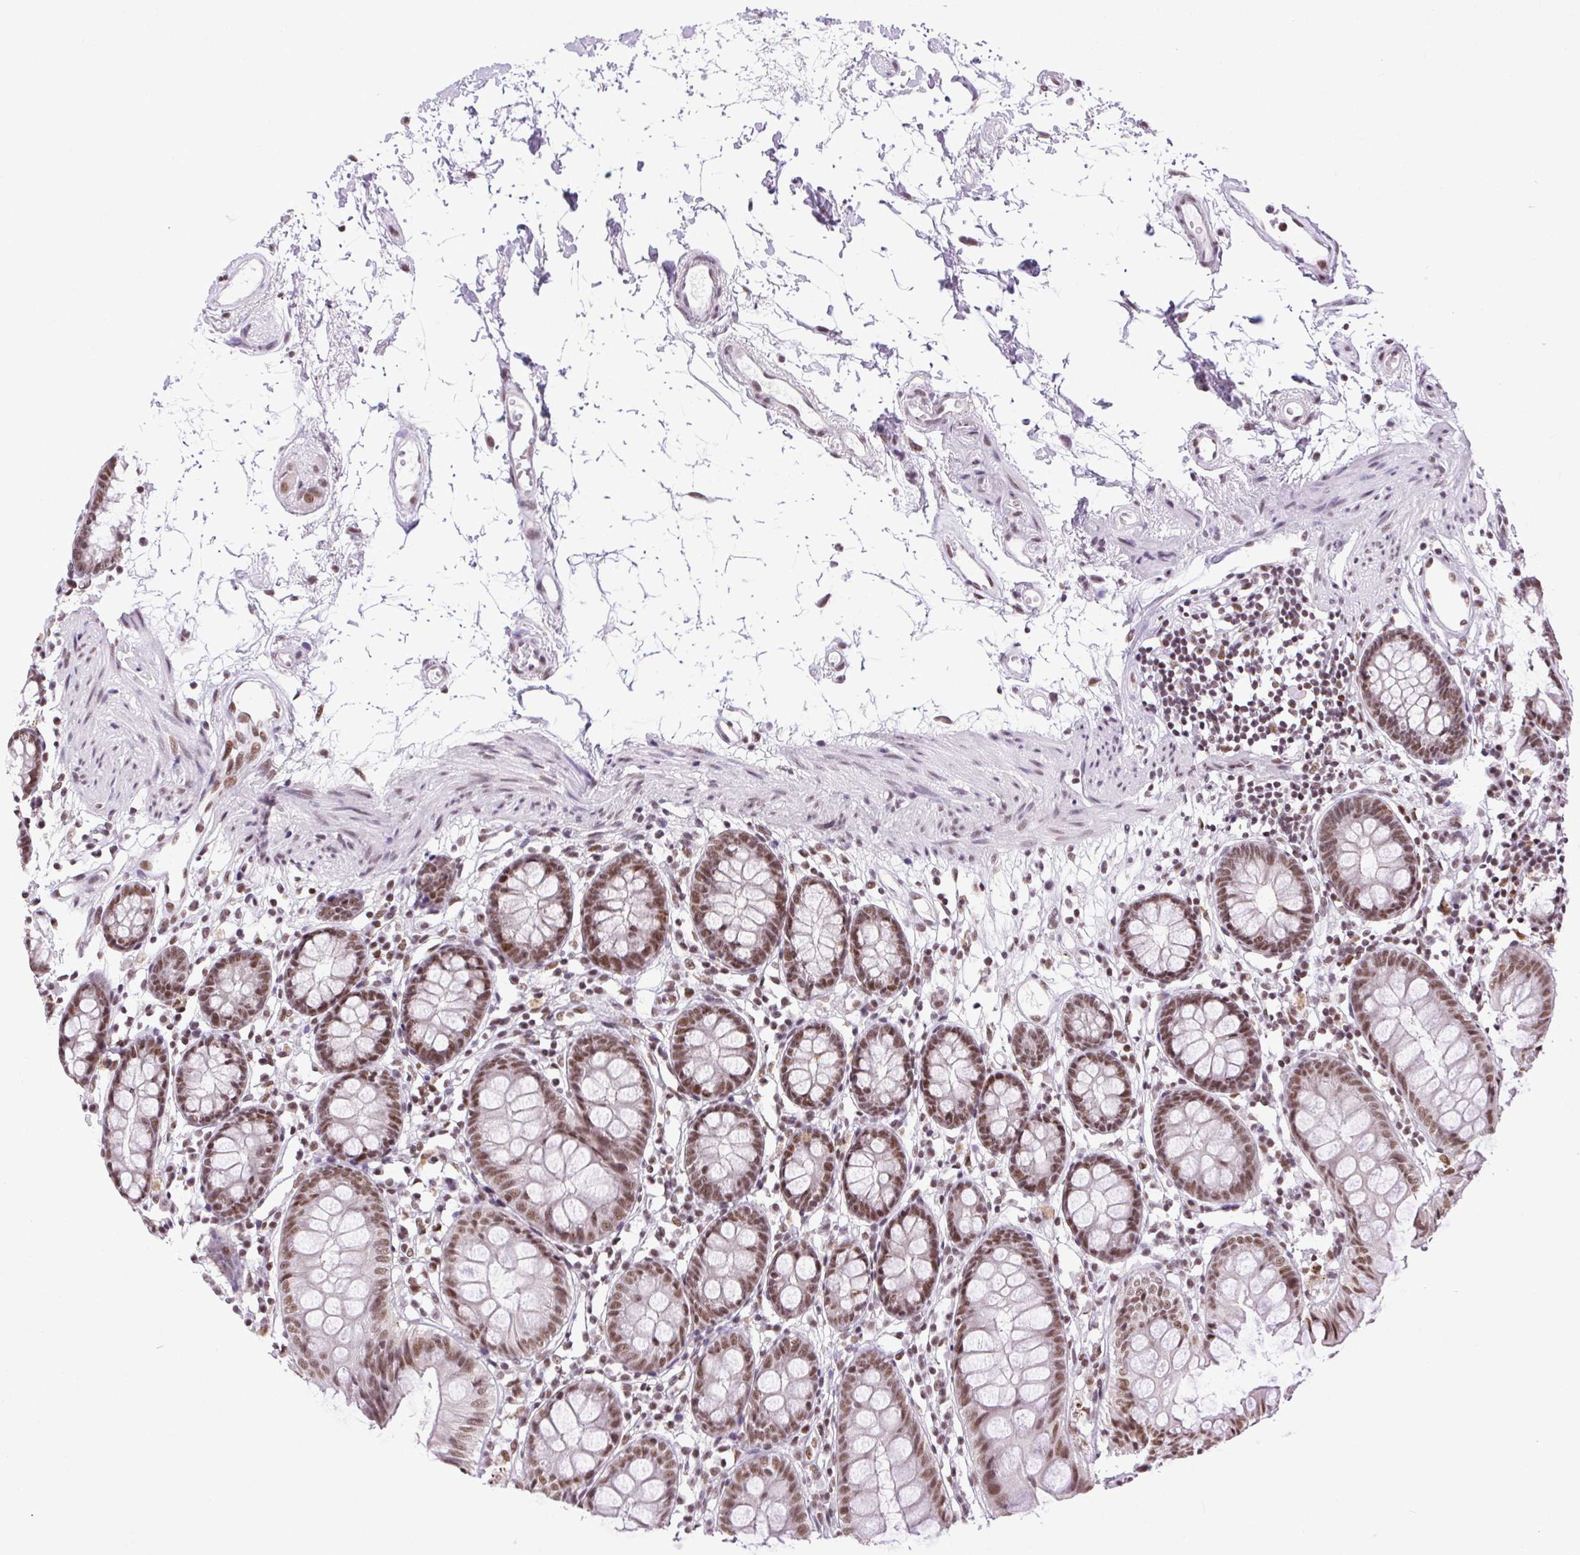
{"staining": {"intensity": "weak", "quantity": ">75%", "location": "nuclear"}, "tissue": "colon", "cell_type": "Endothelial cells", "image_type": "normal", "snomed": [{"axis": "morphology", "description": "Normal tissue, NOS"}, {"axis": "topography", "description": "Colon"}], "caption": "Immunohistochemical staining of benign colon demonstrates >75% levels of weak nuclear protein staining in approximately >75% of endothelial cells.", "gene": "TRA2B", "patient": {"sex": "female", "age": 84}}